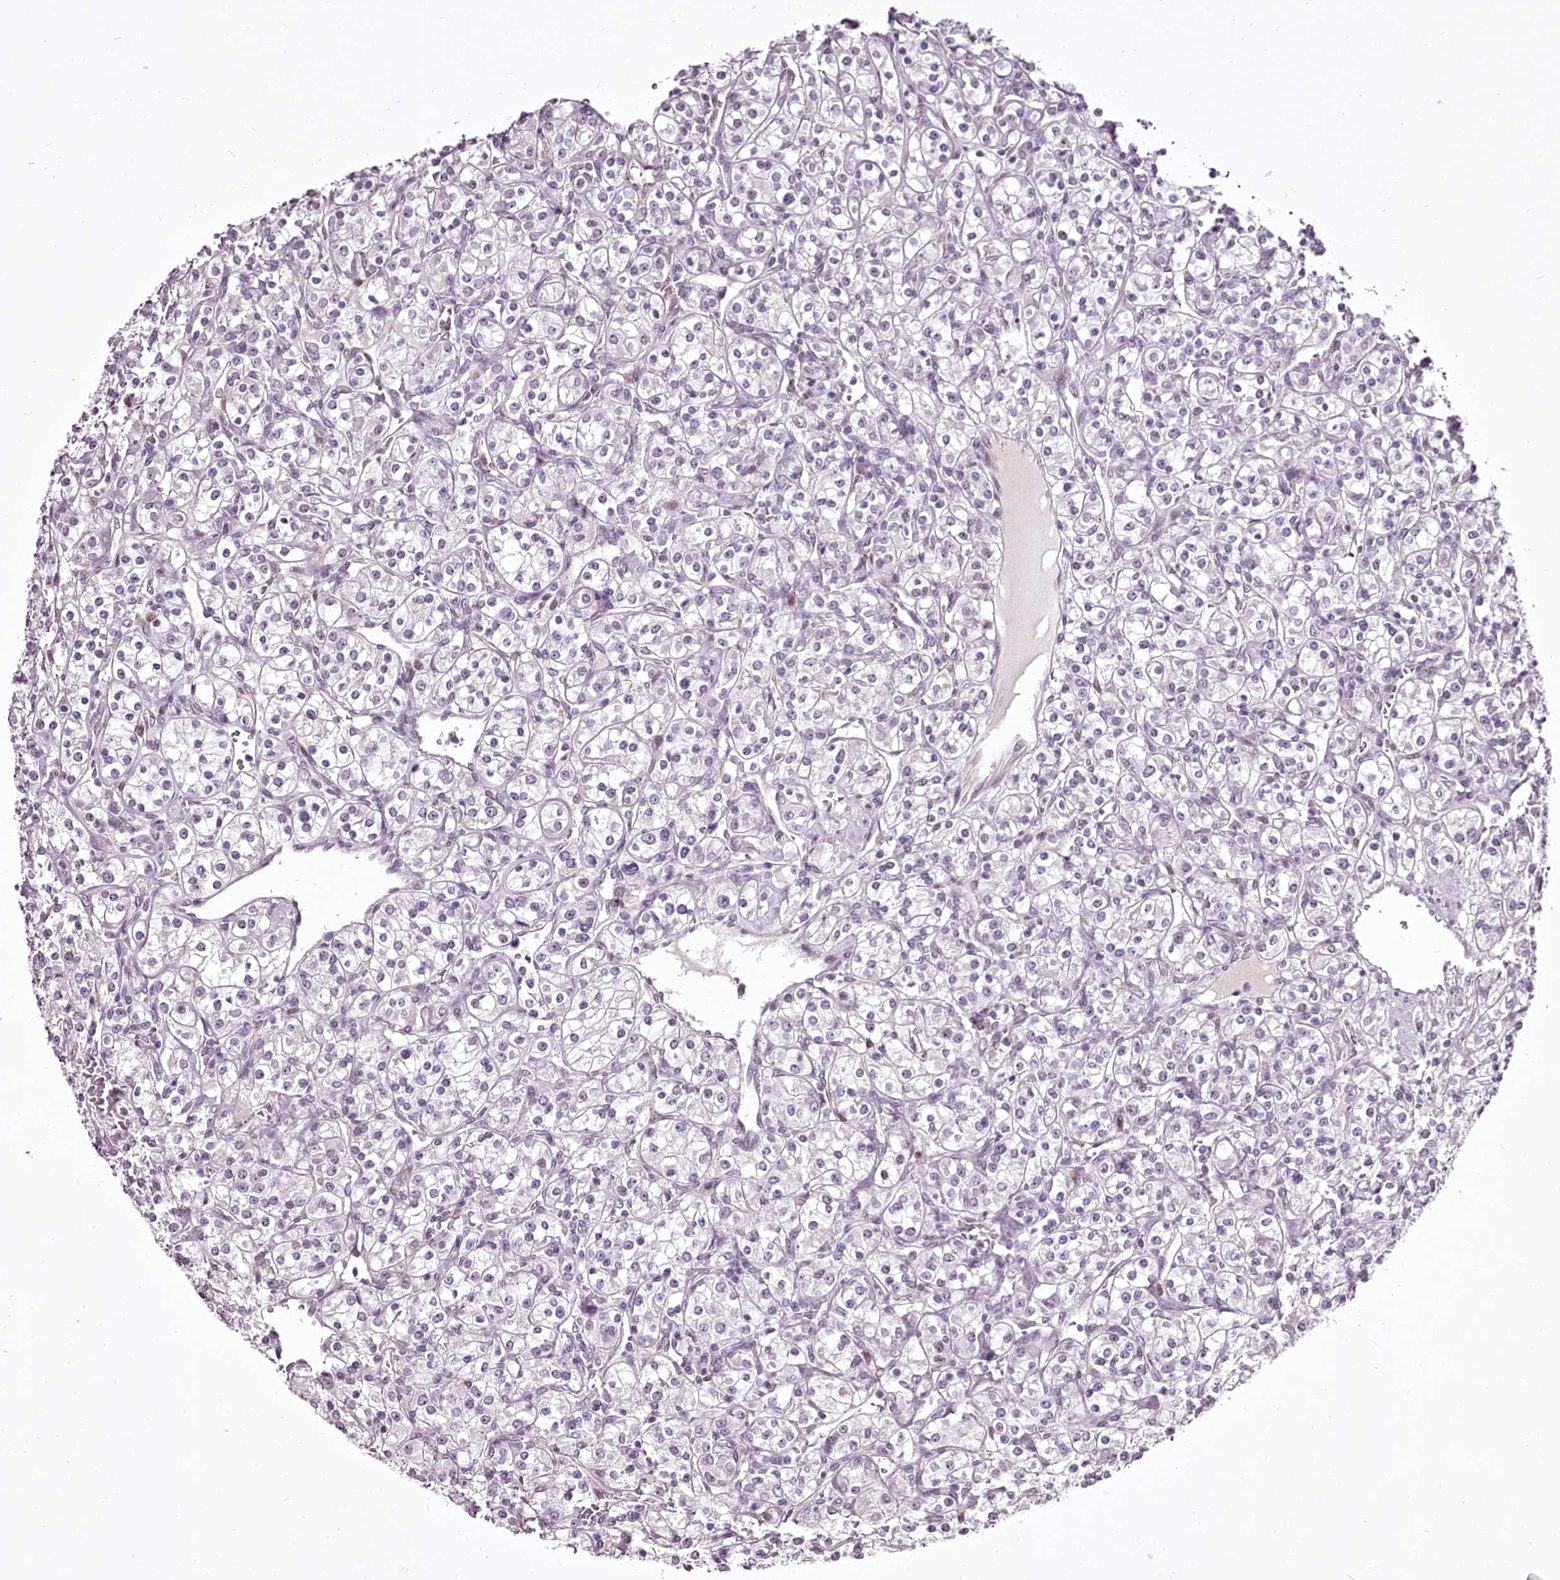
{"staining": {"intensity": "weak", "quantity": "<25%", "location": "nuclear"}, "tissue": "renal cancer", "cell_type": "Tumor cells", "image_type": "cancer", "snomed": [{"axis": "morphology", "description": "Adenocarcinoma, NOS"}, {"axis": "topography", "description": "Kidney"}], "caption": "This is an immunohistochemistry histopathology image of human renal adenocarcinoma. There is no positivity in tumor cells.", "gene": "C1orf56", "patient": {"sex": "male", "age": 77}}